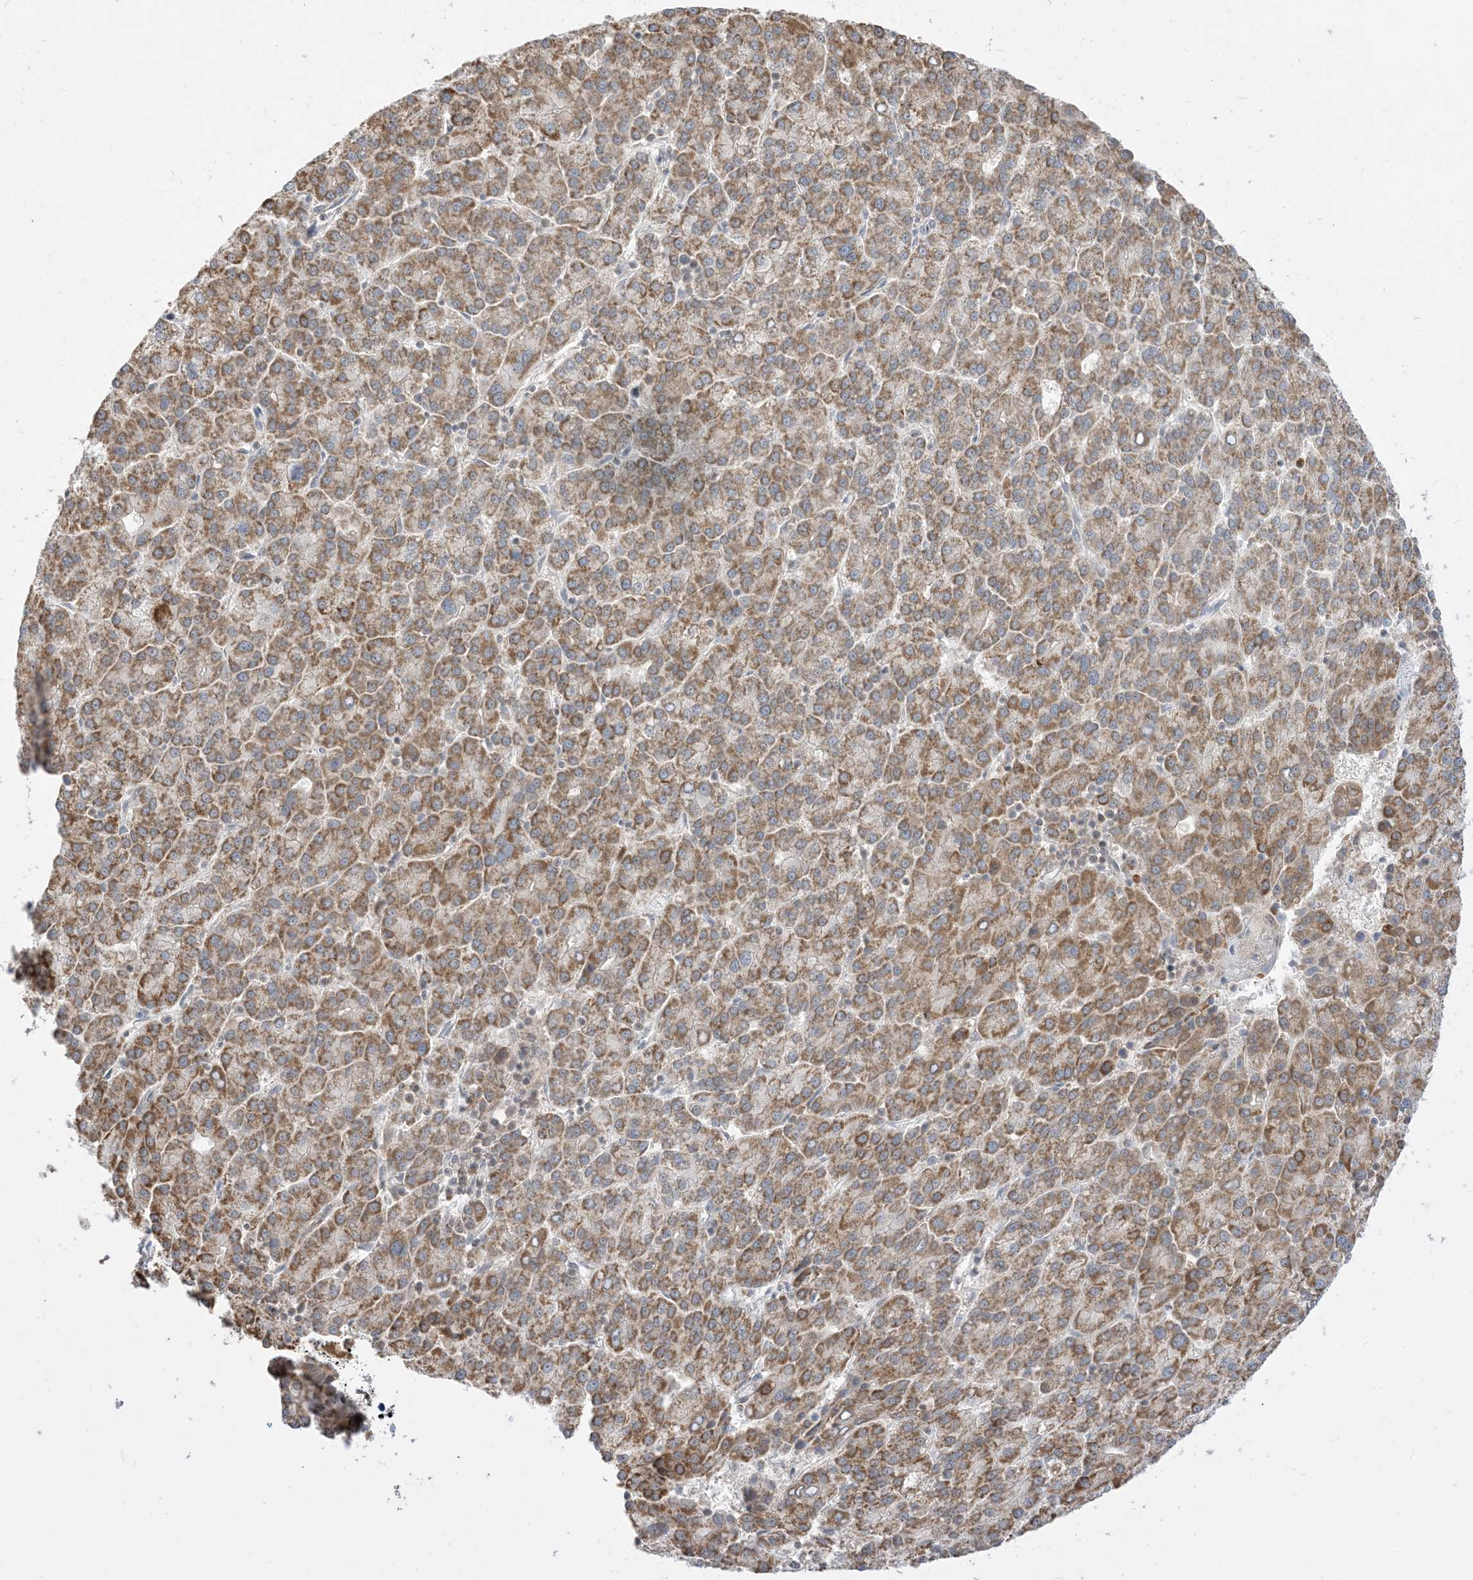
{"staining": {"intensity": "moderate", "quantity": ">75%", "location": "cytoplasmic/membranous"}, "tissue": "liver cancer", "cell_type": "Tumor cells", "image_type": "cancer", "snomed": [{"axis": "morphology", "description": "Carcinoma, Hepatocellular, NOS"}, {"axis": "topography", "description": "Liver"}], "caption": "Hepatocellular carcinoma (liver) tissue exhibits moderate cytoplasmic/membranous expression in approximately >75% of tumor cells, visualized by immunohistochemistry. The staining was performed using DAB (3,3'-diaminobenzidine), with brown indicating positive protein expression. Nuclei are stained blue with hematoxylin.", "gene": "KANSL3", "patient": {"sex": "female", "age": 58}}